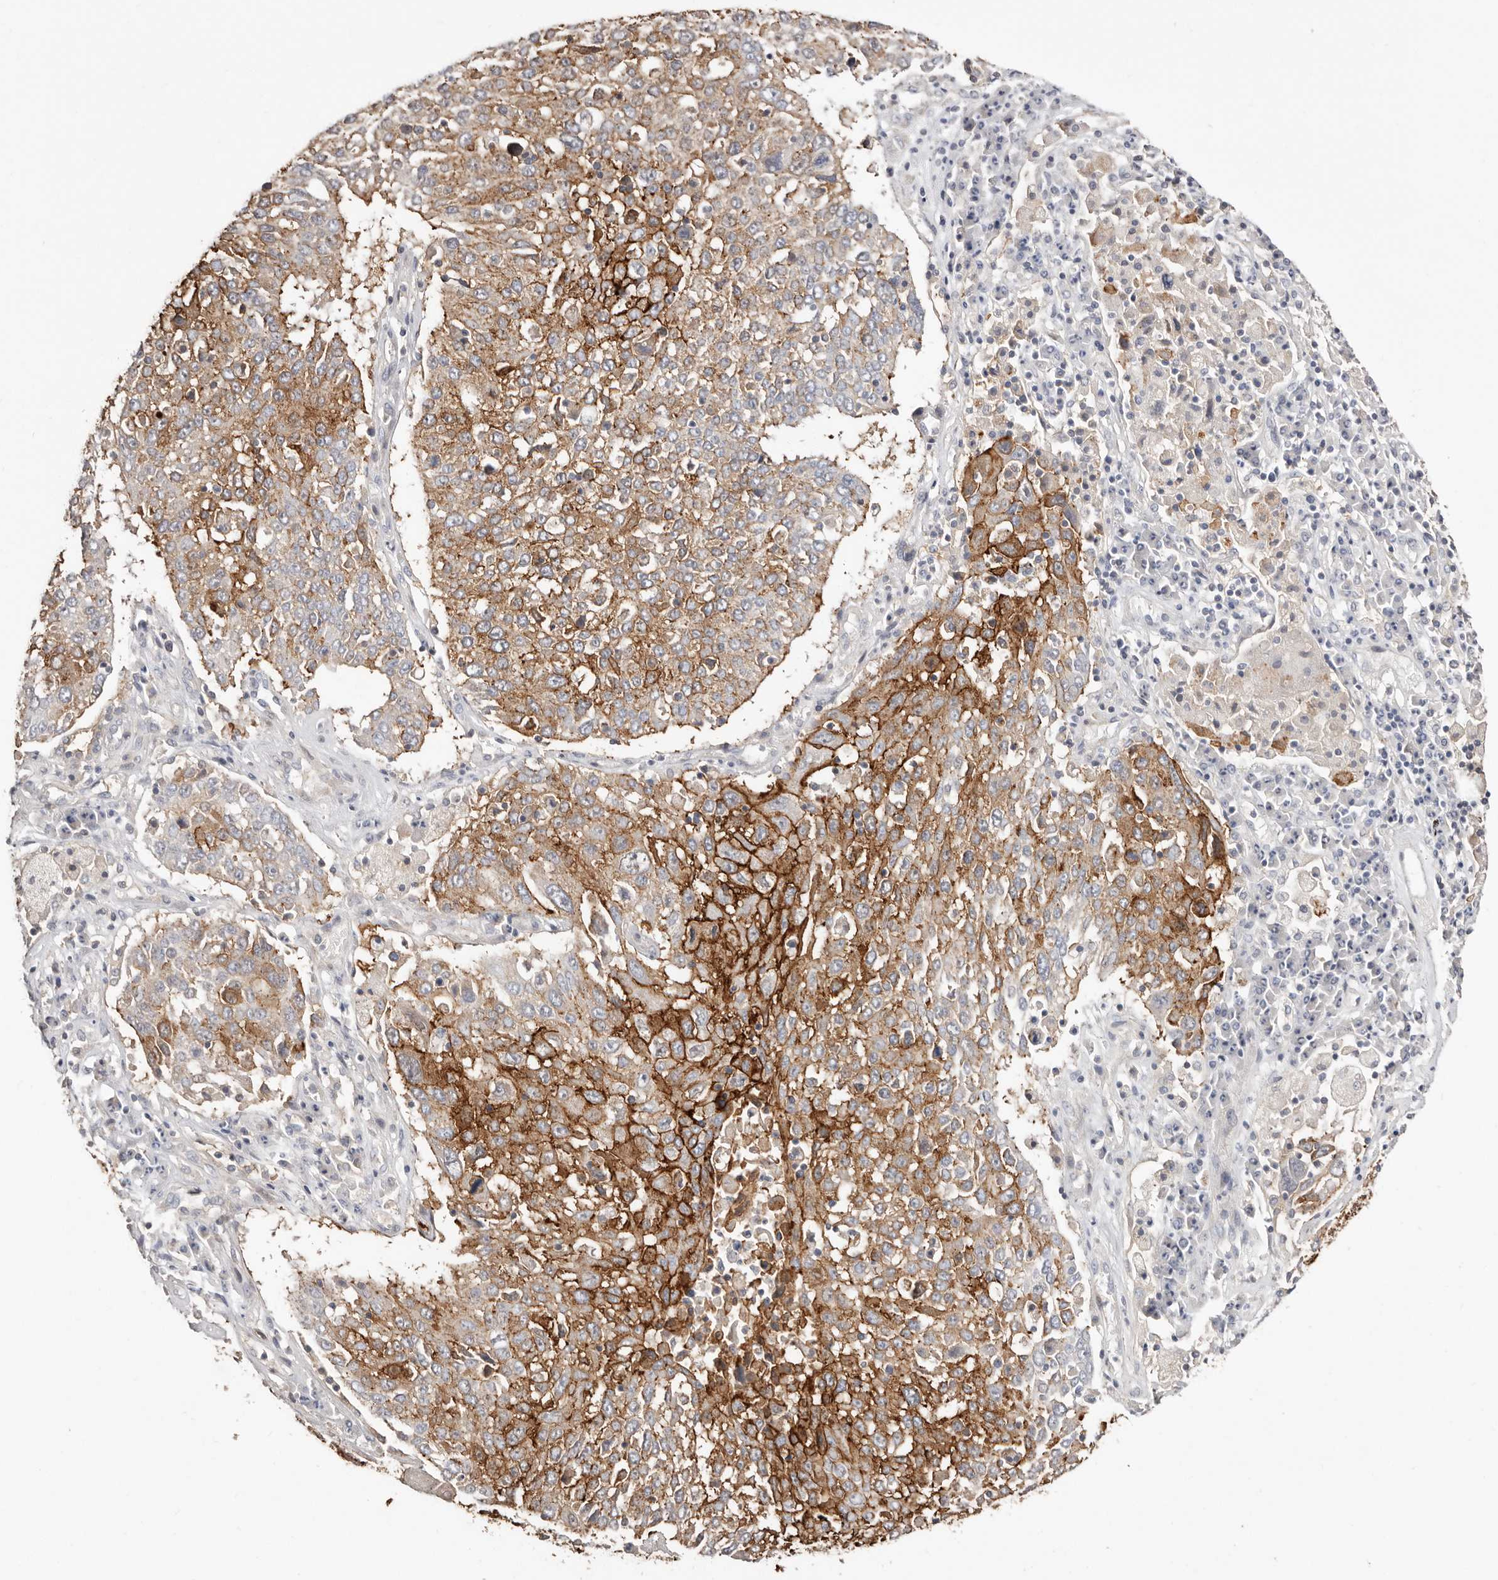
{"staining": {"intensity": "moderate", "quantity": ">75%", "location": "cytoplasmic/membranous"}, "tissue": "lung cancer", "cell_type": "Tumor cells", "image_type": "cancer", "snomed": [{"axis": "morphology", "description": "Squamous cell carcinoma, NOS"}, {"axis": "topography", "description": "Lung"}], "caption": "Brown immunohistochemical staining in lung cancer (squamous cell carcinoma) demonstrates moderate cytoplasmic/membranous positivity in about >75% of tumor cells. (Stains: DAB in brown, nuclei in blue, Microscopy: brightfield microscopy at high magnification).", "gene": "S100A14", "patient": {"sex": "male", "age": 65}}